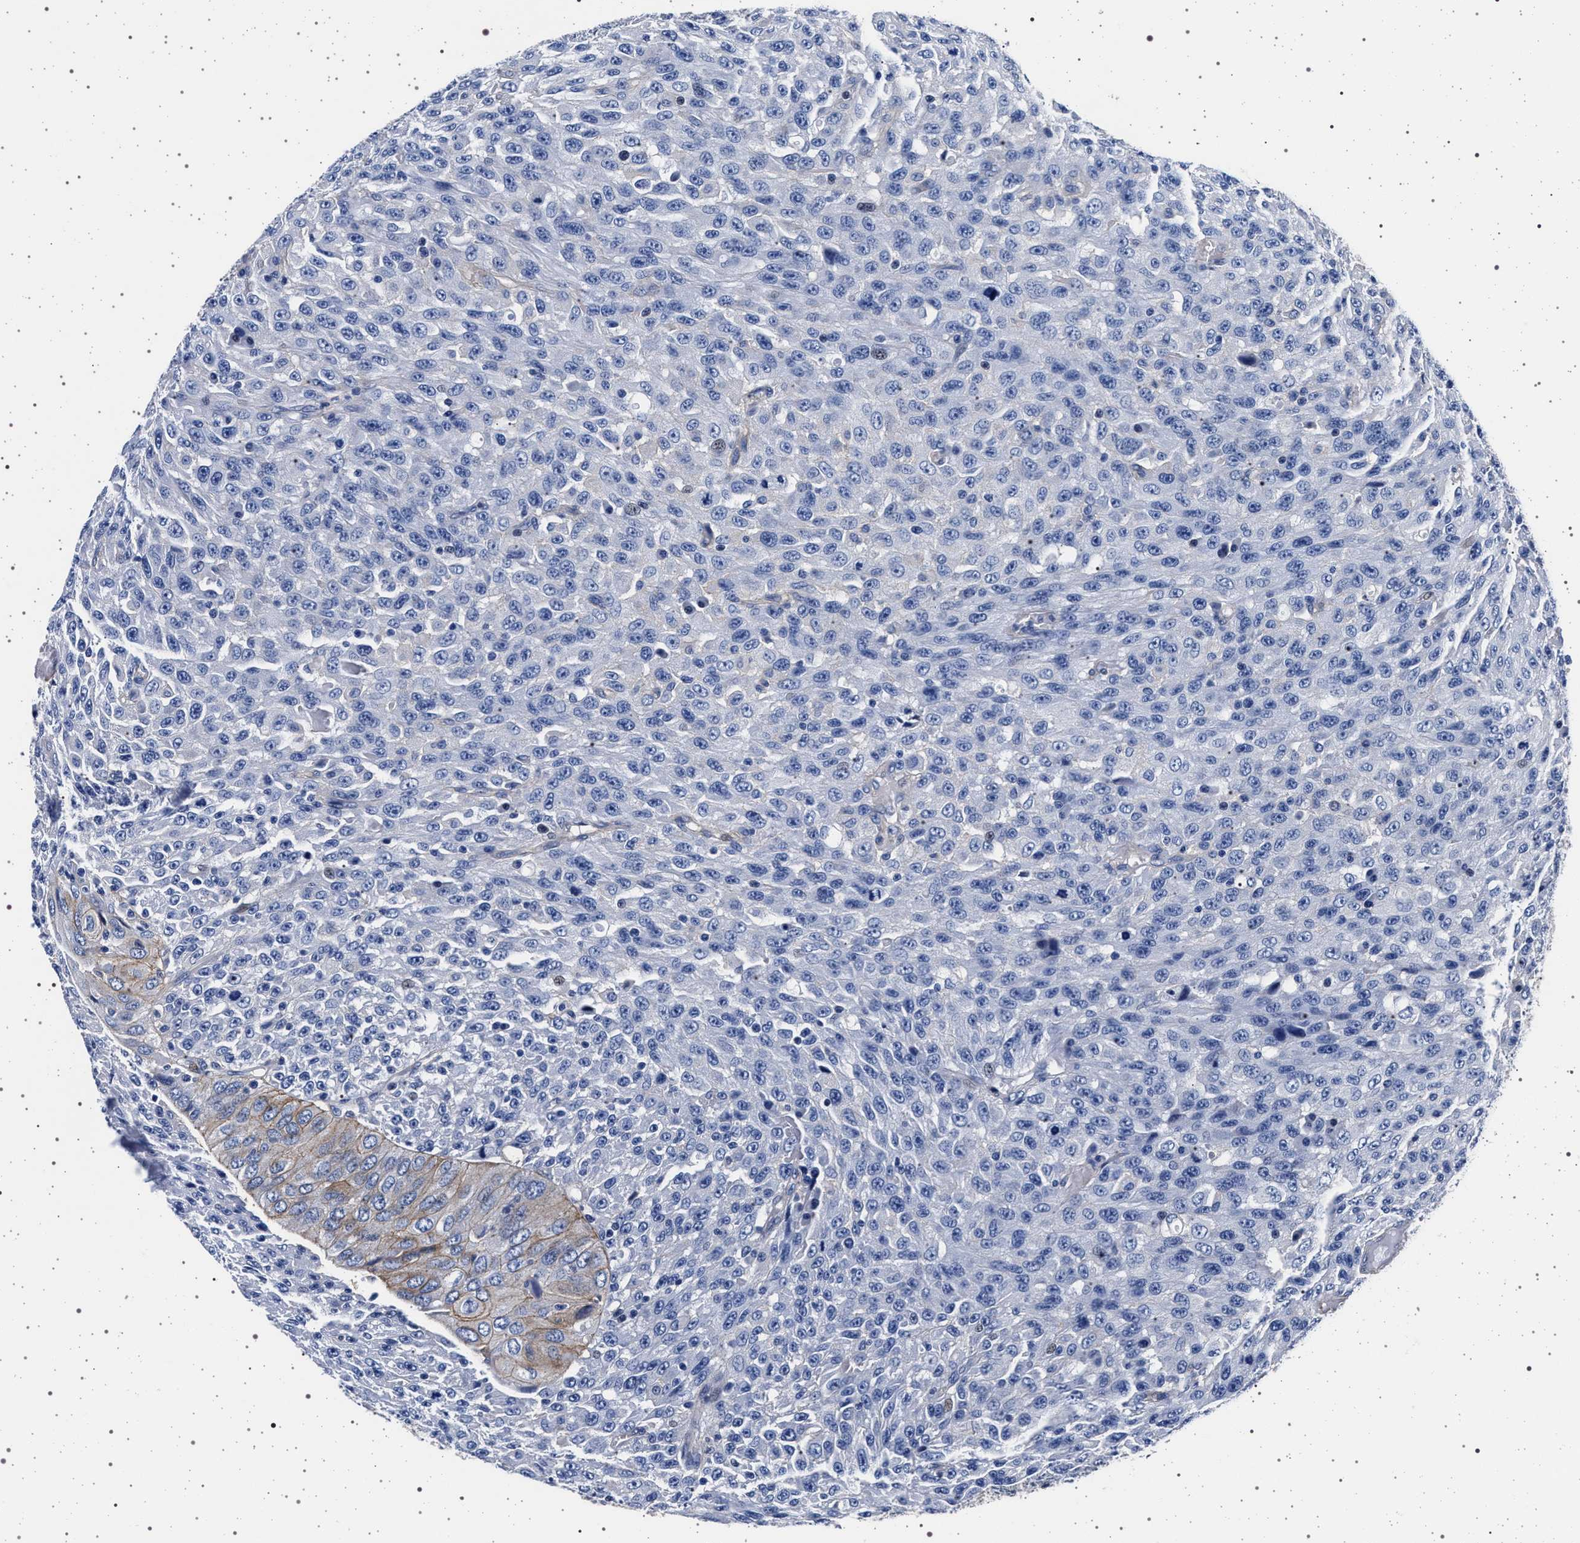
{"staining": {"intensity": "weak", "quantity": "<25%", "location": "cytoplasmic/membranous"}, "tissue": "urothelial cancer", "cell_type": "Tumor cells", "image_type": "cancer", "snomed": [{"axis": "morphology", "description": "Urothelial carcinoma, High grade"}, {"axis": "topography", "description": "Urinary bladder"}], "caption": "A micrograph of human urothelial cancer is negative for staining in tumor cells. Brightfield microscopy of immunohistochemistry (IHC) stained with DAB (3,3'-diaminobenzidine) (brown) and hematoxylin (blue), captured at high magnification.", "gene": "SLC9A1", "patient": {"sex": "male", "age": 66}}